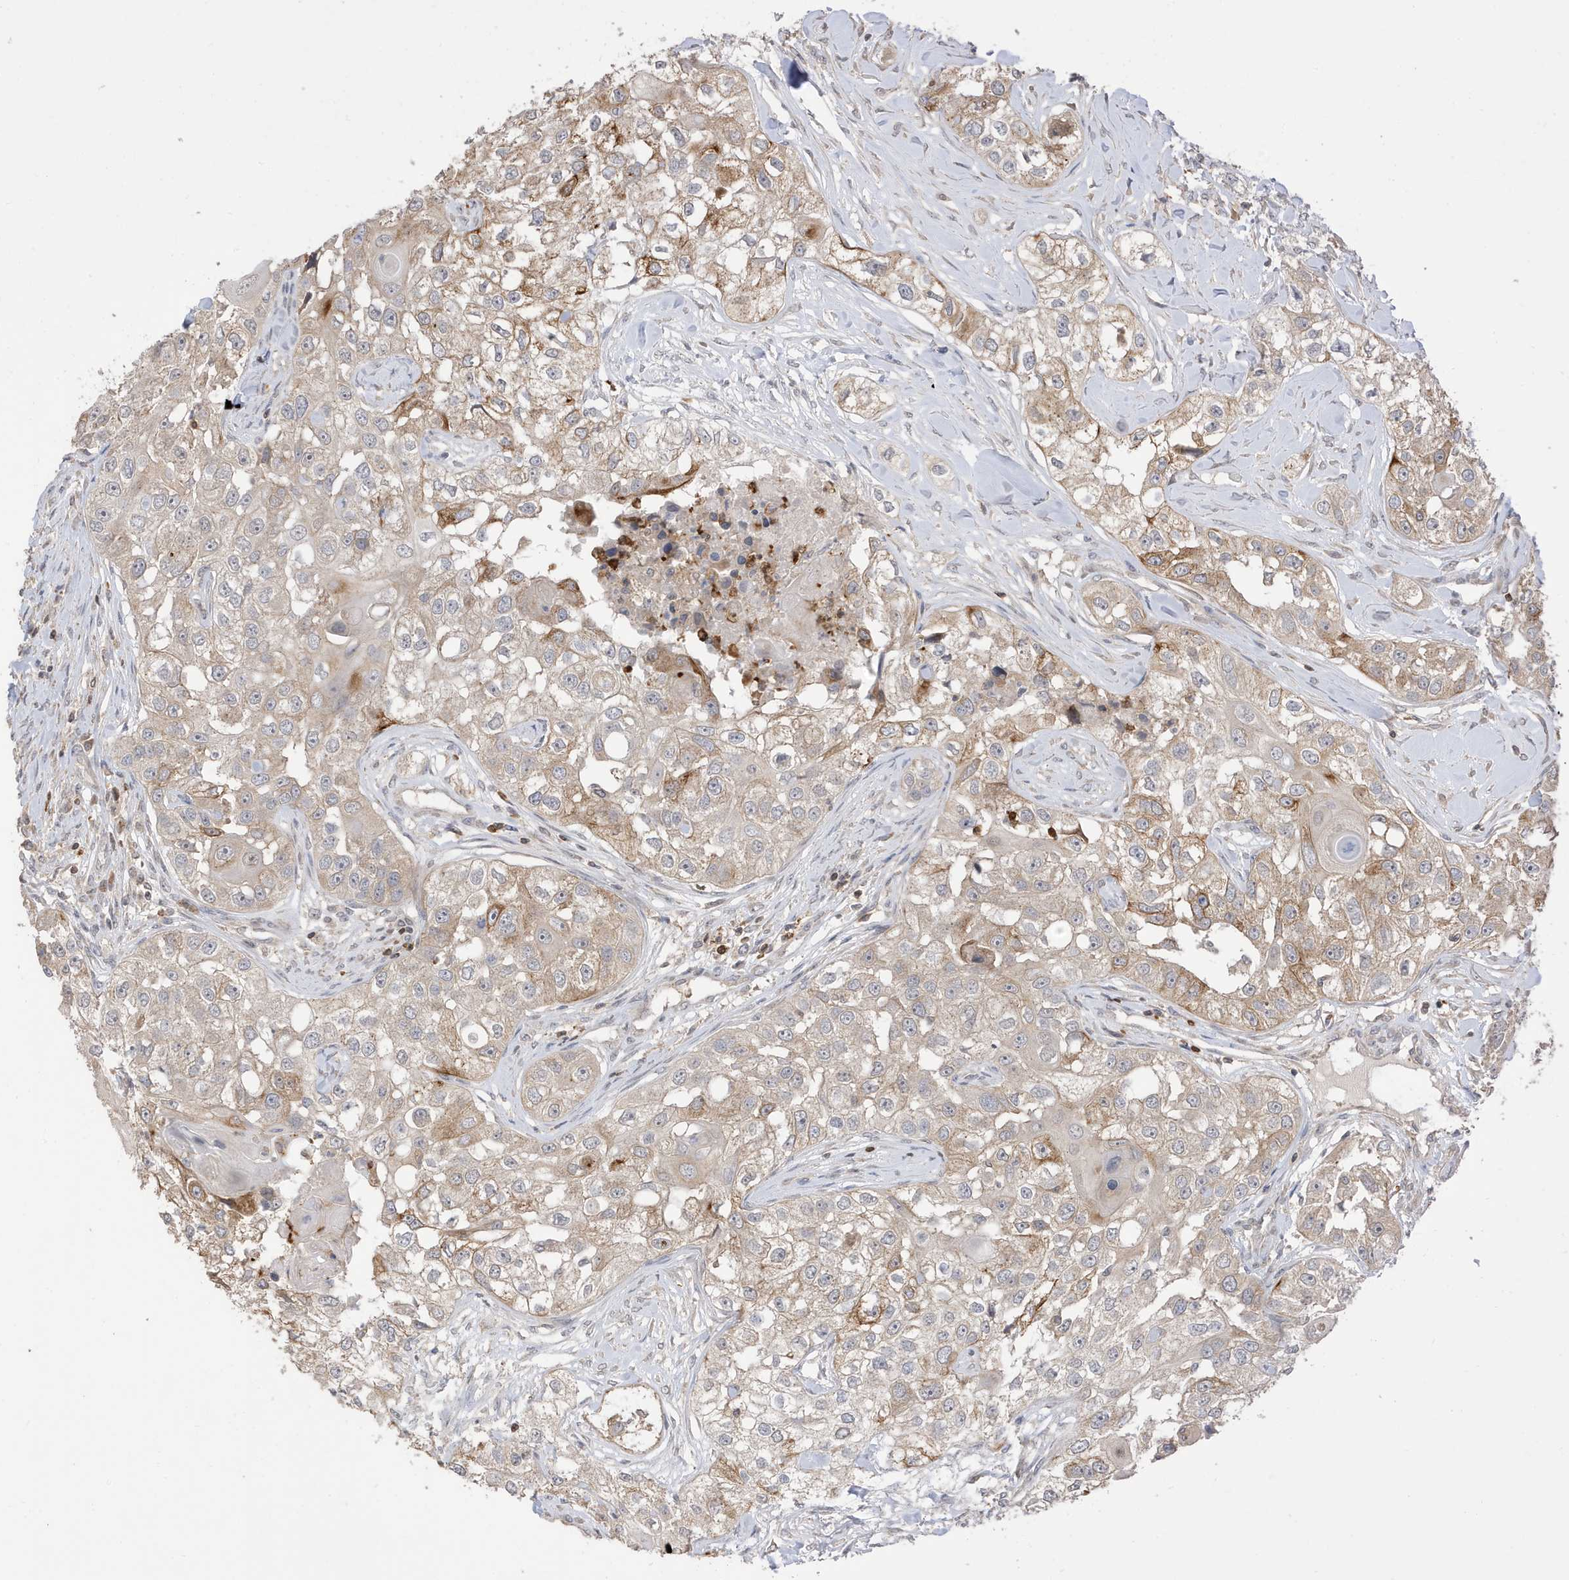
{"staining": {"intensity": "weak", "quantity": ">75%", "location": "cytoplasmic/membranous"}, "tissue": "head and neck cancer", "cell_type": "Tumor cells", "image_type": "cancer", "snomed": [{"axis": "morphology", "description": "Normal tissue, NOS"}, {"axis": "morphology", "description": "Squamous cell carcinoma, NOS"}, {"axis": "topography", "description": "Skeletal muscle"}, {"axis": "topography", "description": "Head-Neck"}], "caption": "Human head and neck cancer (squamous cell carcinoma) stained for a protein (brown) shows weak cytoplasmic/membranous positive positivity in about >75% of tumor cells.", "gene": "TAB3", "patient": {"sex": "male", "age": 51}}